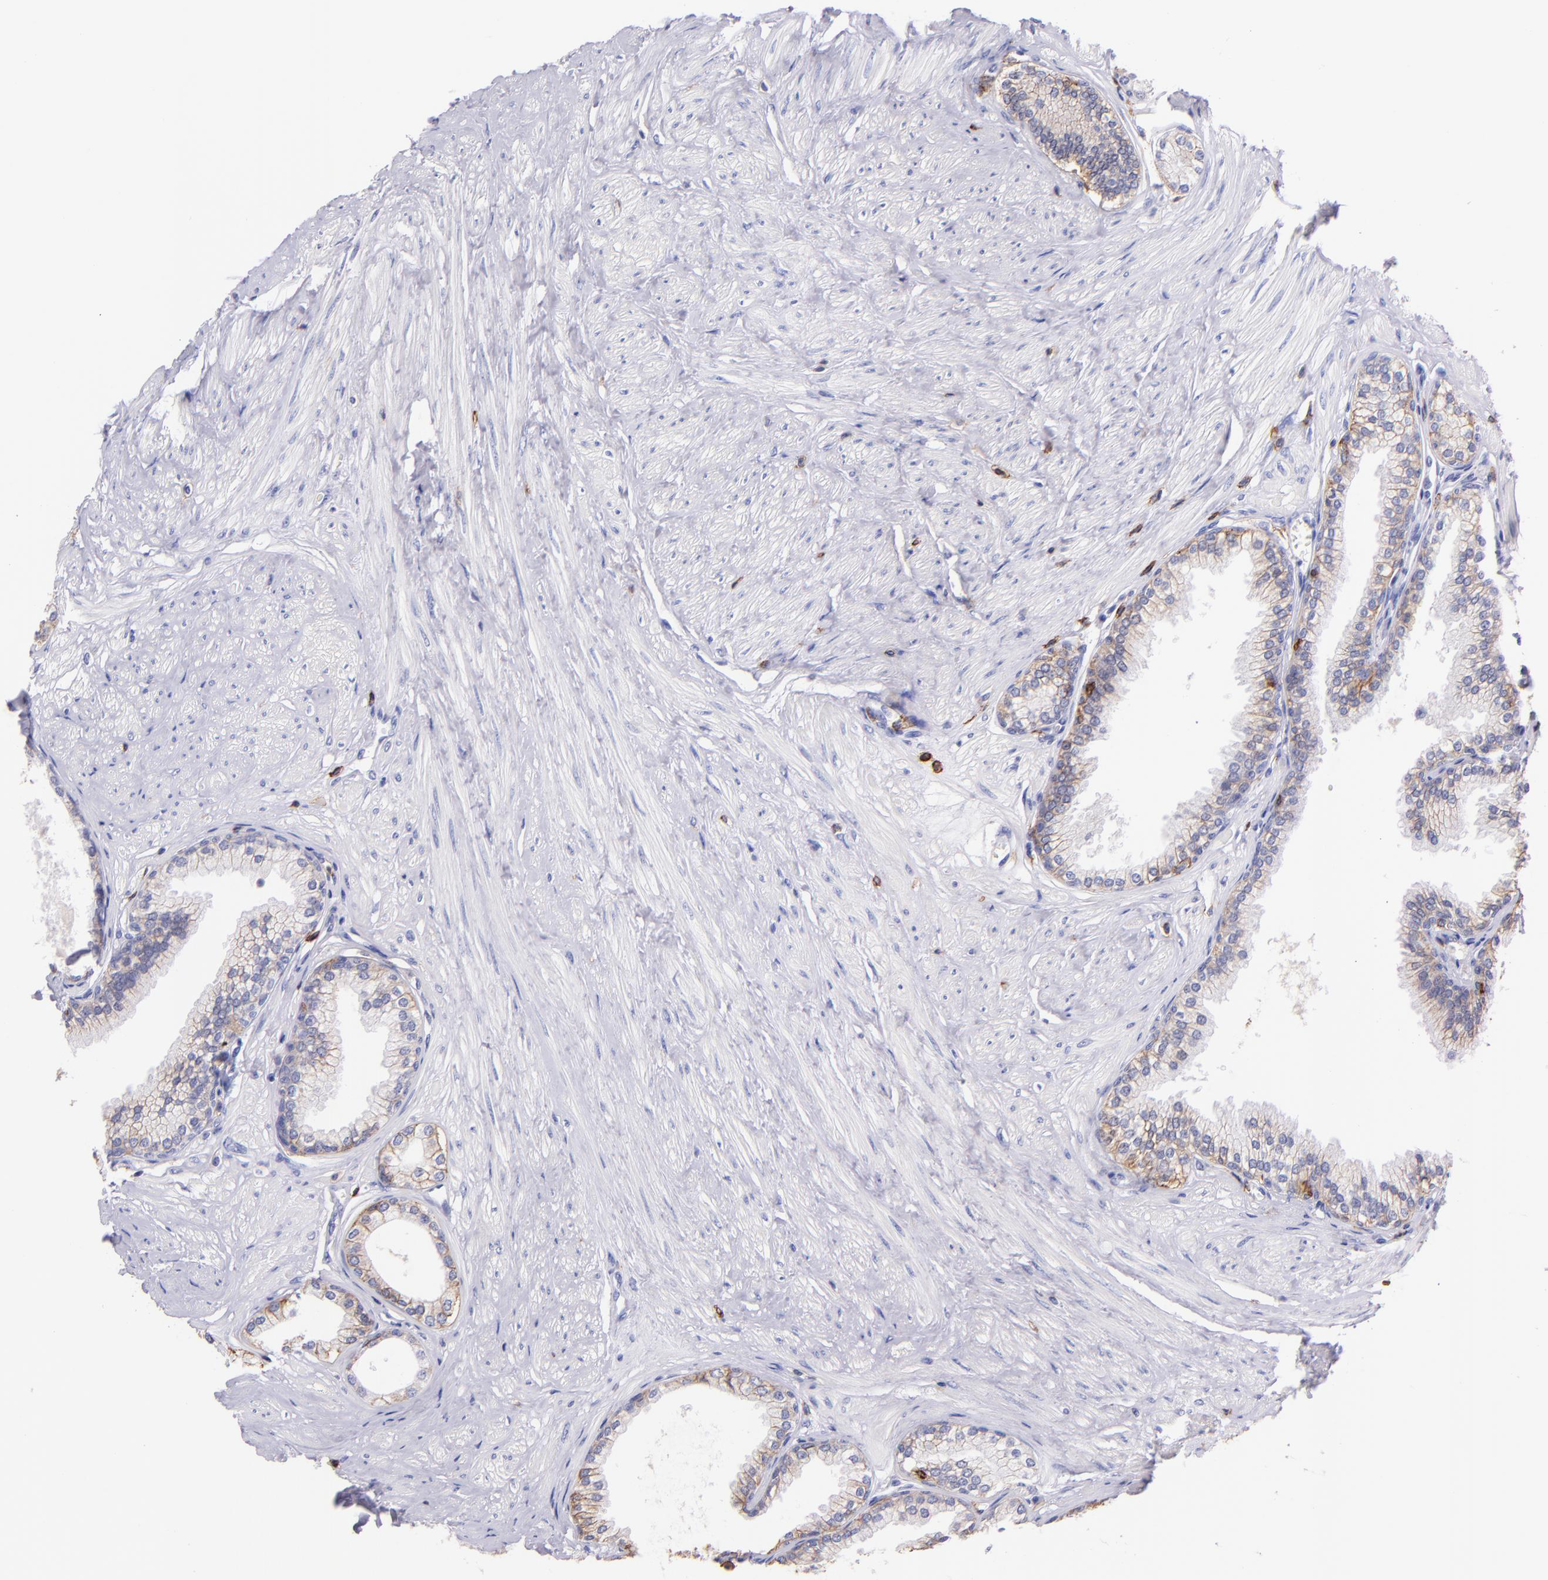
{"staining": {"intensity": "weak", "quantity": "<25%", "location": "cytoplasmic/membranous"}, "tissue": "prostate", "cell_type": "Glandular cells", "image_type": "normal", "snomed": [{"axis": "morphology", "description": "Normal tissue, NOS"}, {"axis": "topography", "description": "Prostate"}], "caption": "This histopathology image is of normal prostate stained with immunohistochemistry to label a protein in brown with the nuclei are counter-stained blue. There is no positivity in glandular cells. The staining was performed using DAB to visualize the protein expression in brown, while the nuclei were stained in blue with hematoxylin (Magnification: 20x).", "gene": "SPN", "patient": {"sex": "male", "age": 64}}